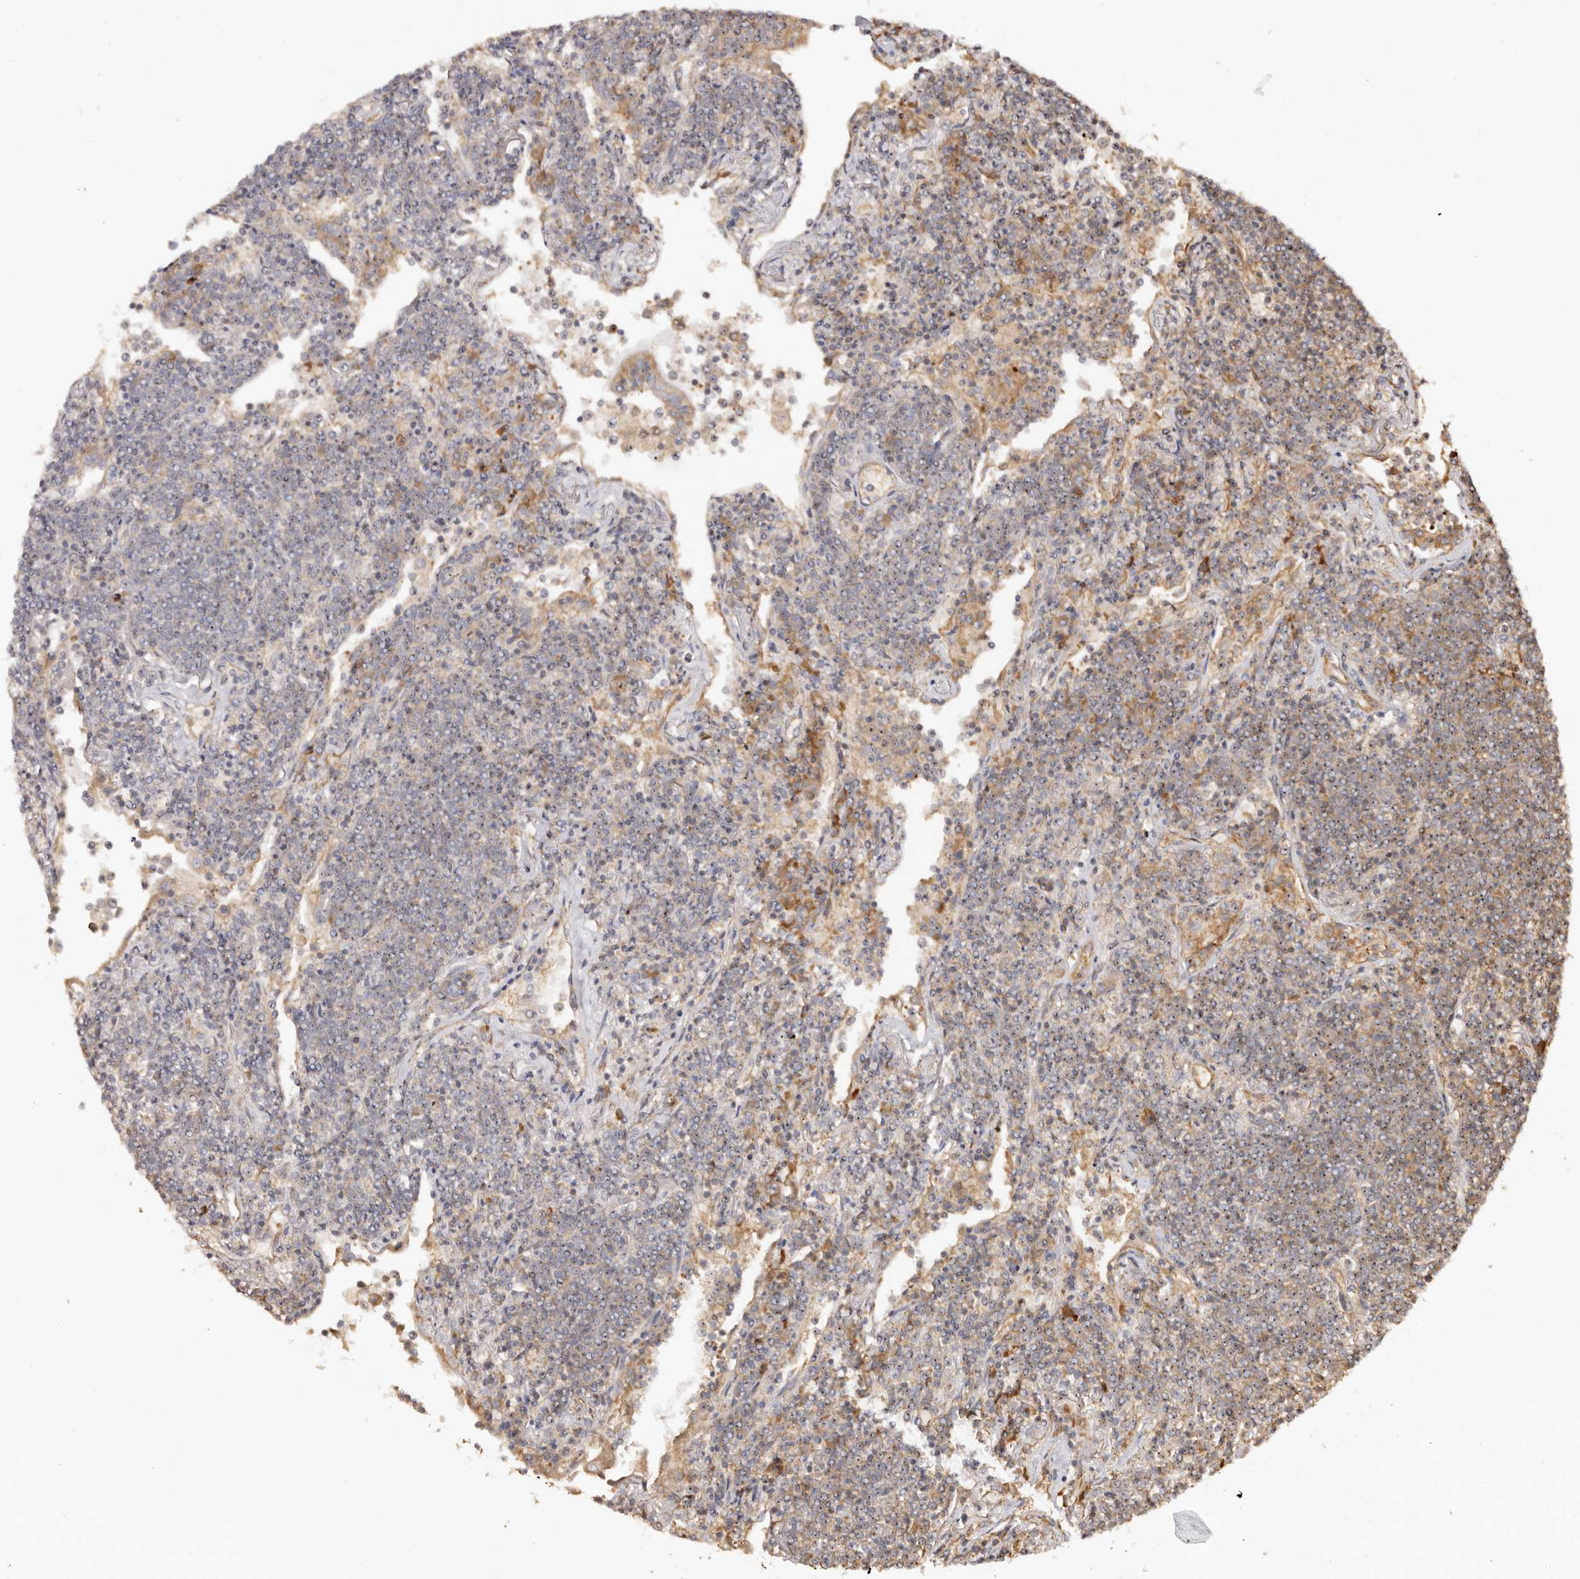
{"staining": {"intensity": "weak", "quantity": "25%-75%", "location": "nuclear"}, "tissue": "lymphoma", "cell_type": "Tumor cells", "image_type": "cancer", "snomed": [{"axis": "morphology", "description": "Malignant lymphoma, non-Hodgkin's type, Low grade"}, {"axis": "topography", "description": "Lung"}], "caption": "The histopathology image shows a brown stain indicating the presence of a protein in the nuclear of tumor cells in malignant lymphoma, non-Hodgkin's type (low-grade).", "gene": "RPS6", "patient": {"sex": "female", "age": 71}}